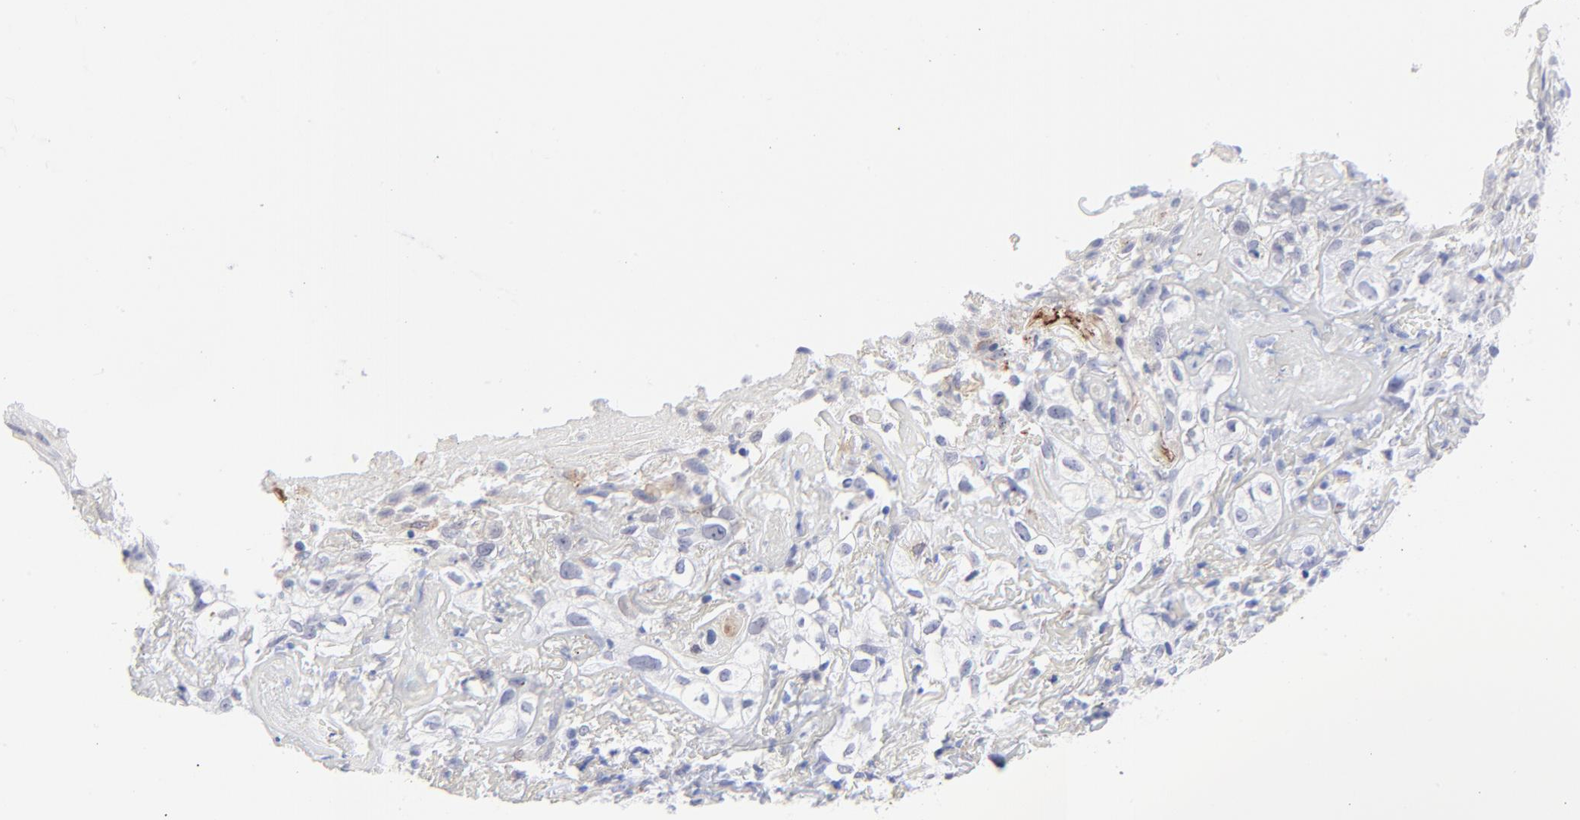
{"staining": {"intensity": "negative", "quantity": "none", "location": "none"}, "tissue": "skin cancer", "cell_type": "Tumor cells", "image_type": "cancer", "snomed": [{"axis": "morphology", "description": "Squamous cell carcinoma, NOS"}, {"axis": "topography", "description": "Skin"}], "caption": "Human skin squamous cell carcinoma stained for a protein using immunohistochemistry reveals no expression in tumor cells.", "gene": "PDGFRB", "patient": {"sex": "male", "age": 65}}